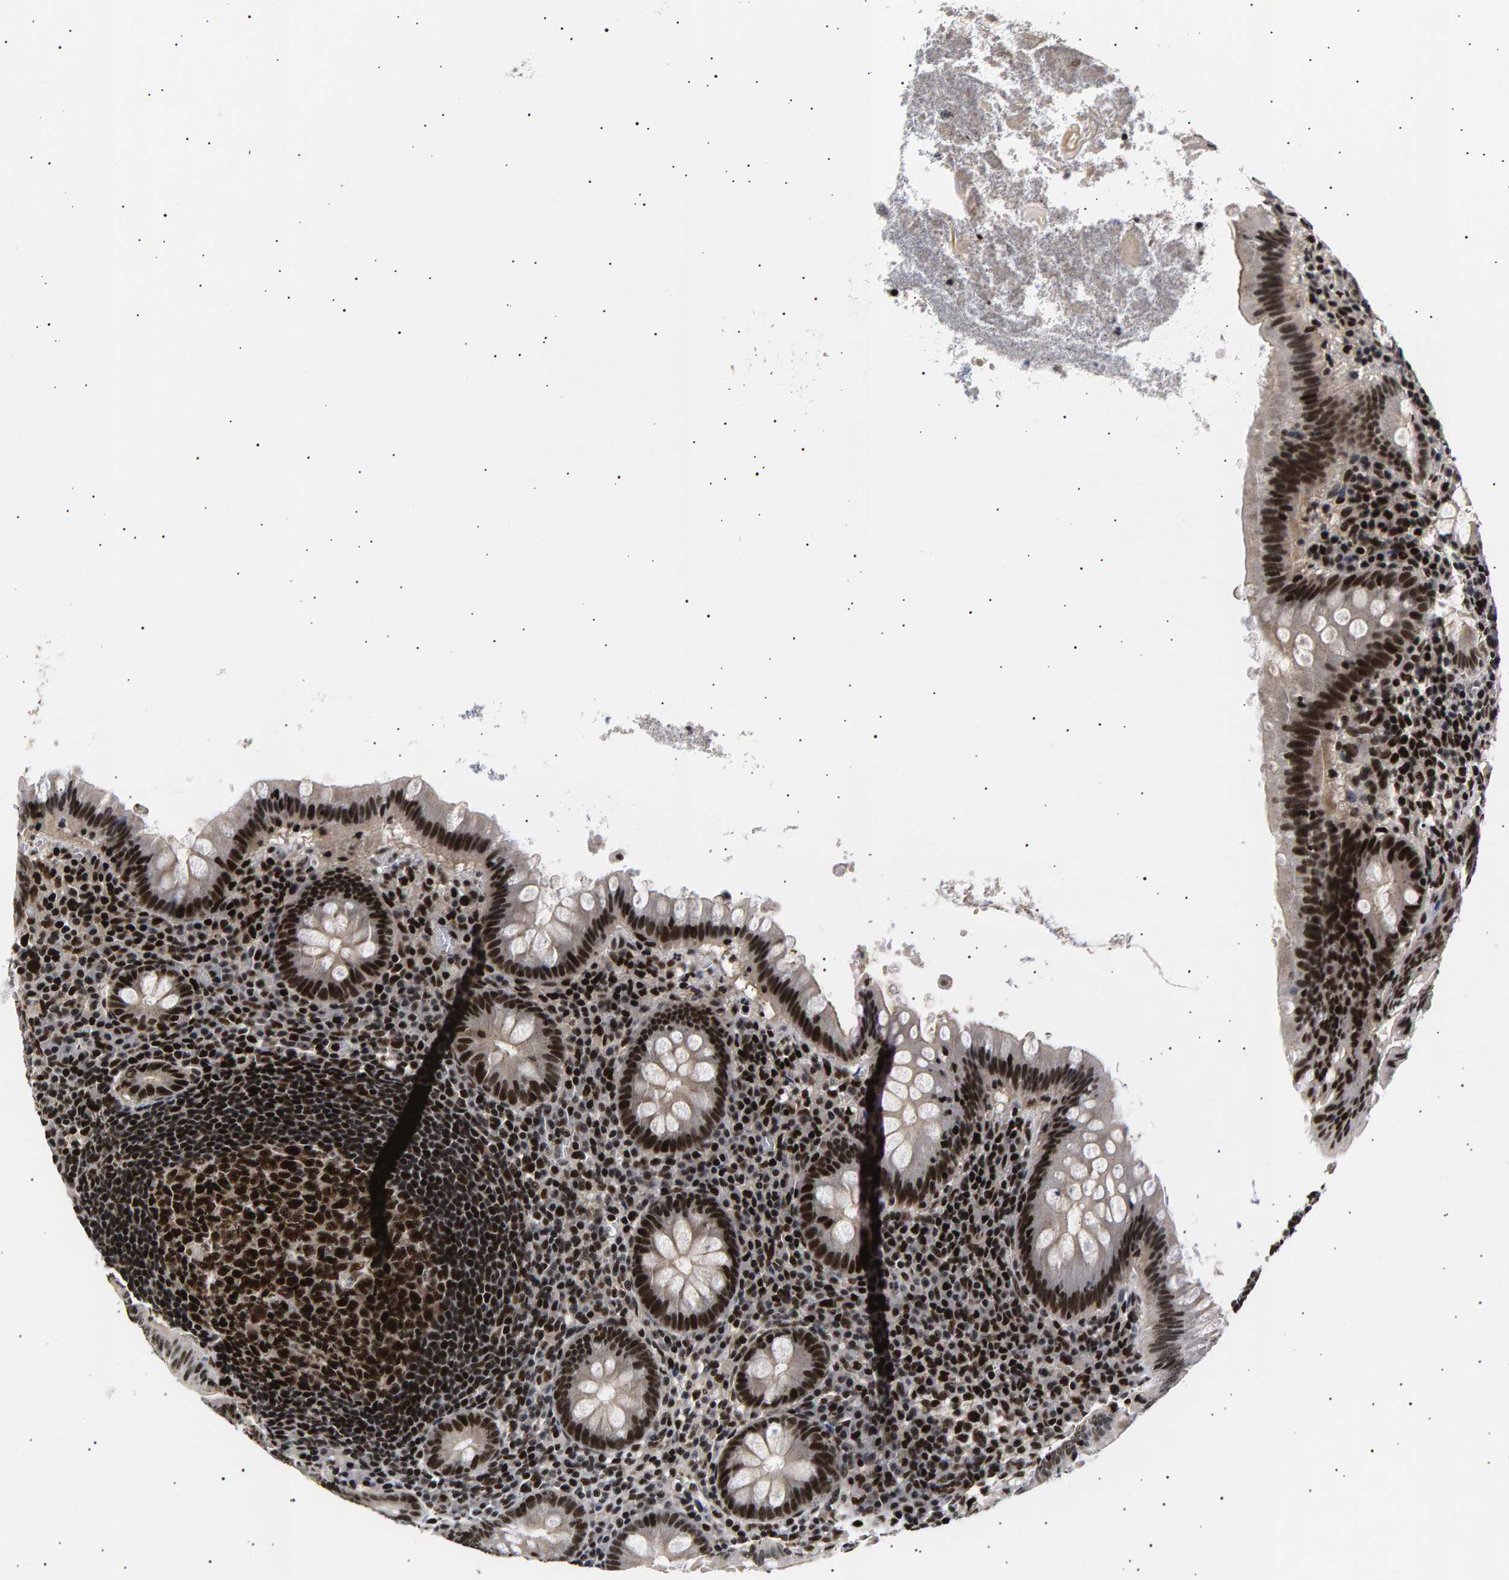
{"staining": {"intensity": "strong", "quantity": ">75%", "location": "nuclear"}, "tissue": "appendix", "cell_type": "Glandular cells", "image_type": "normal", "snomed": [{"axis": "morphology", "description": "Normal tissue, NOS"}, {"axis": "topography", "description": "Appendix"}], "caption": "Immunohistochemical staining of unremarkable appendix exhibits high levels of strong nuclear expression in approximately >75% of glandular cells. Ihc stains the protein in brown and the nuclei are stained blue.", "gene": "ANKRD40", "patient": {"sex": "male", "age": 56}}